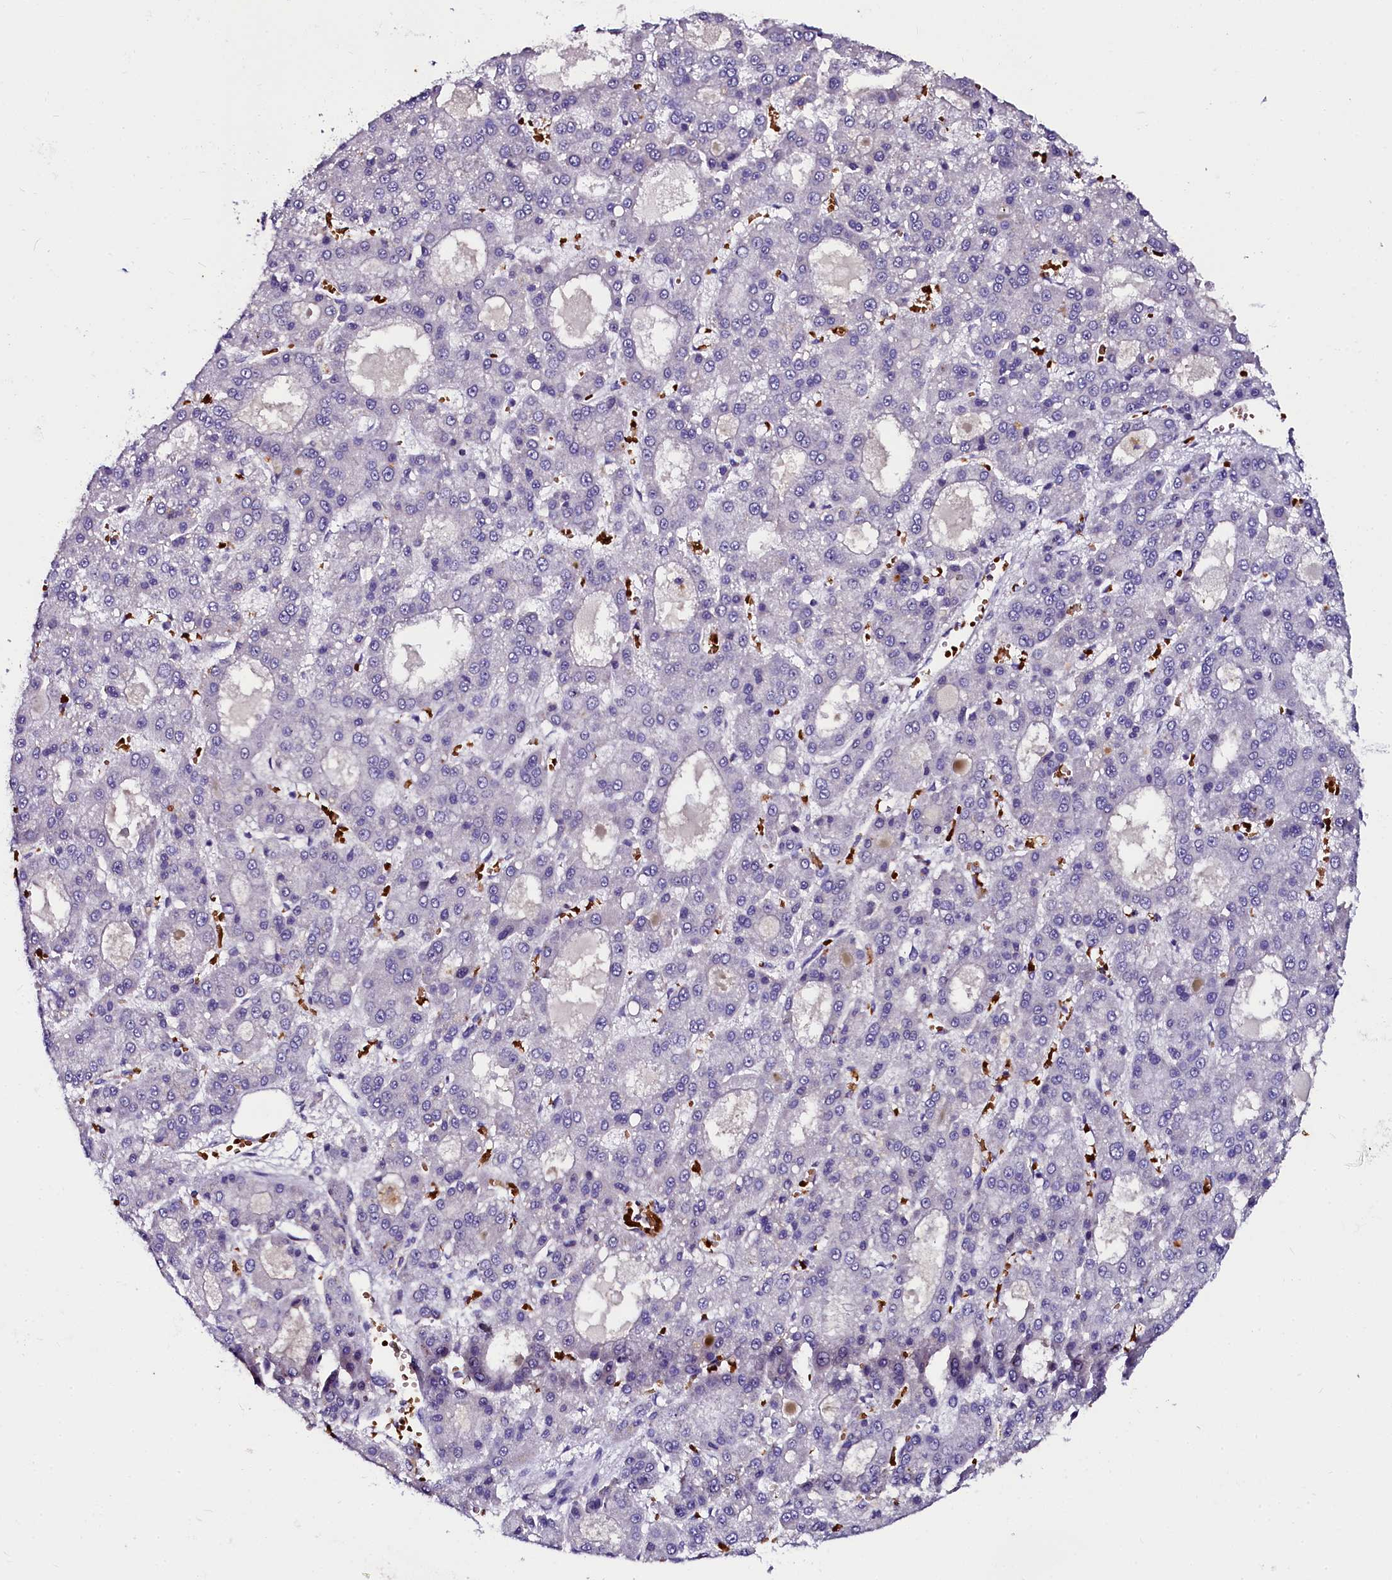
{"staining": {"intensity": "negative", "quantity": "none", "location": "none"}, "tissue": "liver cancer", "cell_type": "Tumor cells", "image_type": "cancer", "snomed": [{"axis": "morphology", "description": "Carcinoma, Hepatocellular, NOS"}, {"axis": "topography", "description": "Liver"}], "caption": "Immunohistochemical staining of human liver hepatocellular carcinoma demonstrates no significant positivity in tumor cells.", "gene": "CTDSPL2", "patient": {"sex": "male", "age": 70}}